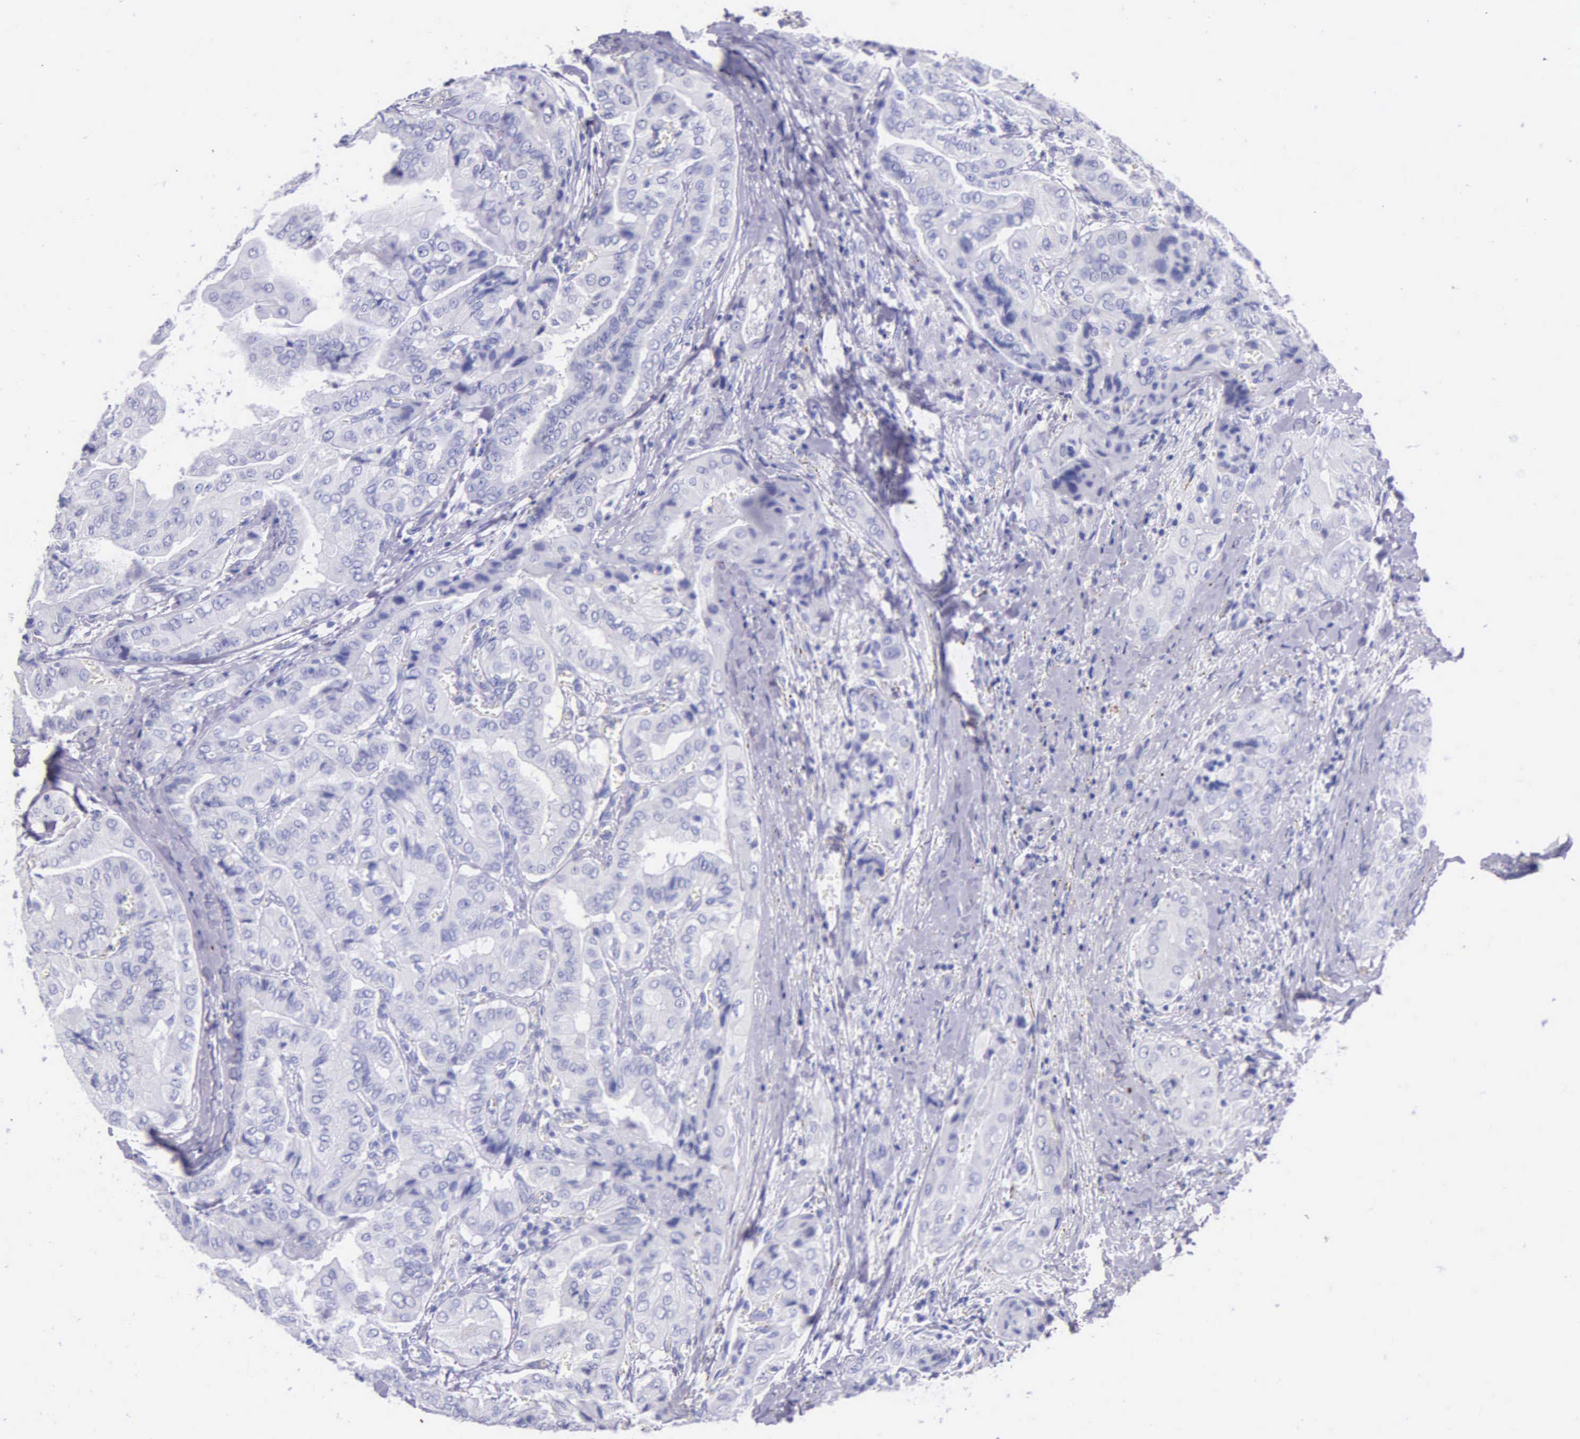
{"staining": {"intensity": "negative", "quantity": "none", "location": "none"}, "tissue": "thyroid cancer", "cell_type": "Tumor cells", "image_type": "cancer", "snomed": [{"axis": "morphology", "description": "Papillary adenocarcinoma, NOS"}, {"axis": "topography", "description": "Thyroid gland"}], "caption": "A high-resolution micrograph shows immunohistochemistry (IHC) staining of thyroid cancer, which exhibits no significant expression in tumor cells.", "gene": "KLK3", "patient": {"sex": "female", "age": 71}}